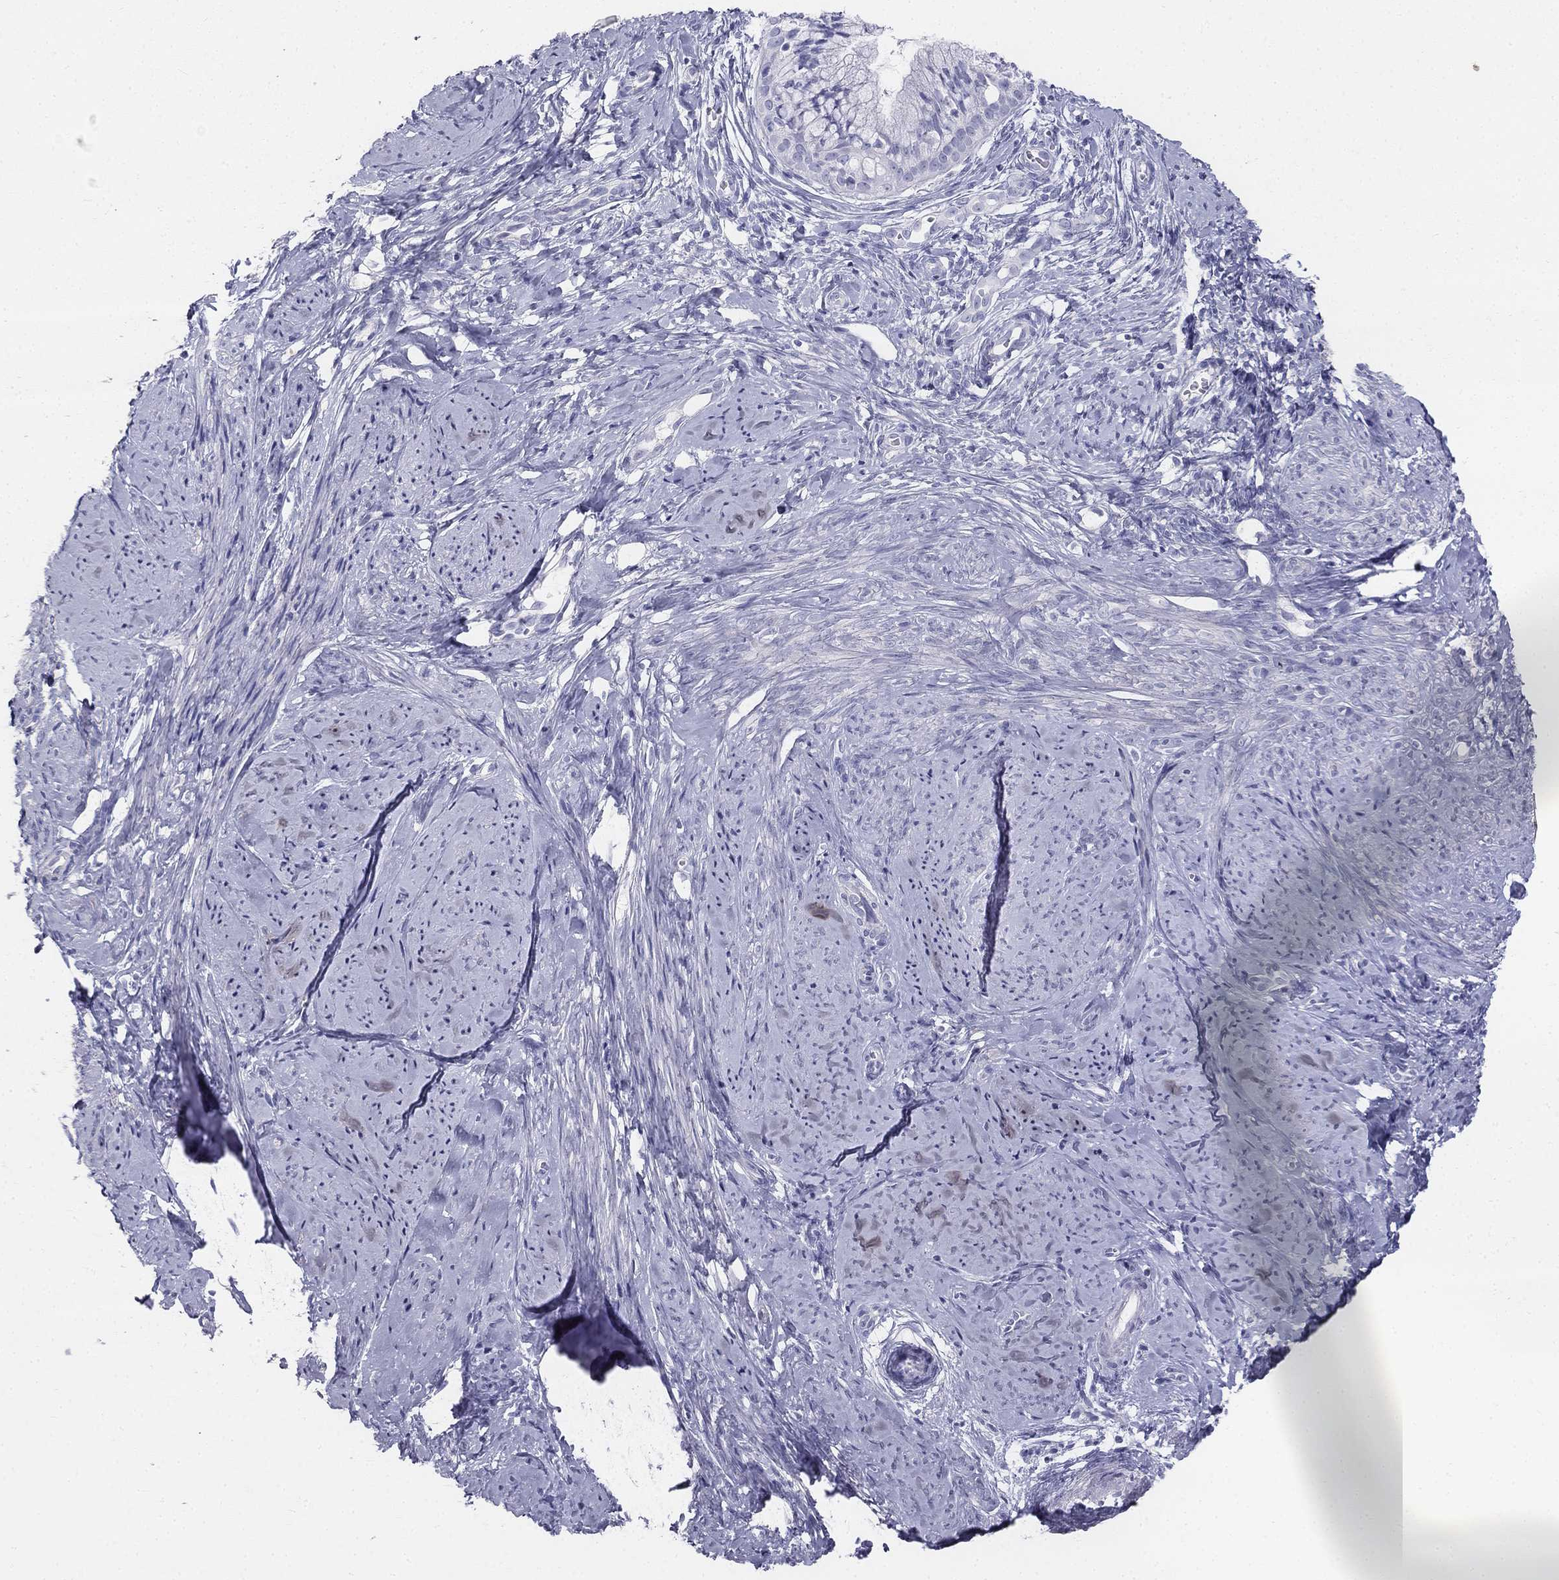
{"staining": {"intensity": "negative", "quantity": "none", "location": "none"}, "tissue": "smooth muscle", "cell_type": "Smooth muscle cells", "image_type": "normal", "snomed": [{"axis": "morphology", "description": "Normal tissue, NOS"}, {"axis": "topography", "description": "Smooth muscle"}], "caption": "Human smooth muscle stained for a protein using immunohistochemistry (IHC) reveals no expression in smooth muscle cells.", "gene": "ALOXE3", "patient": {"sex": "female", "age": 48}}